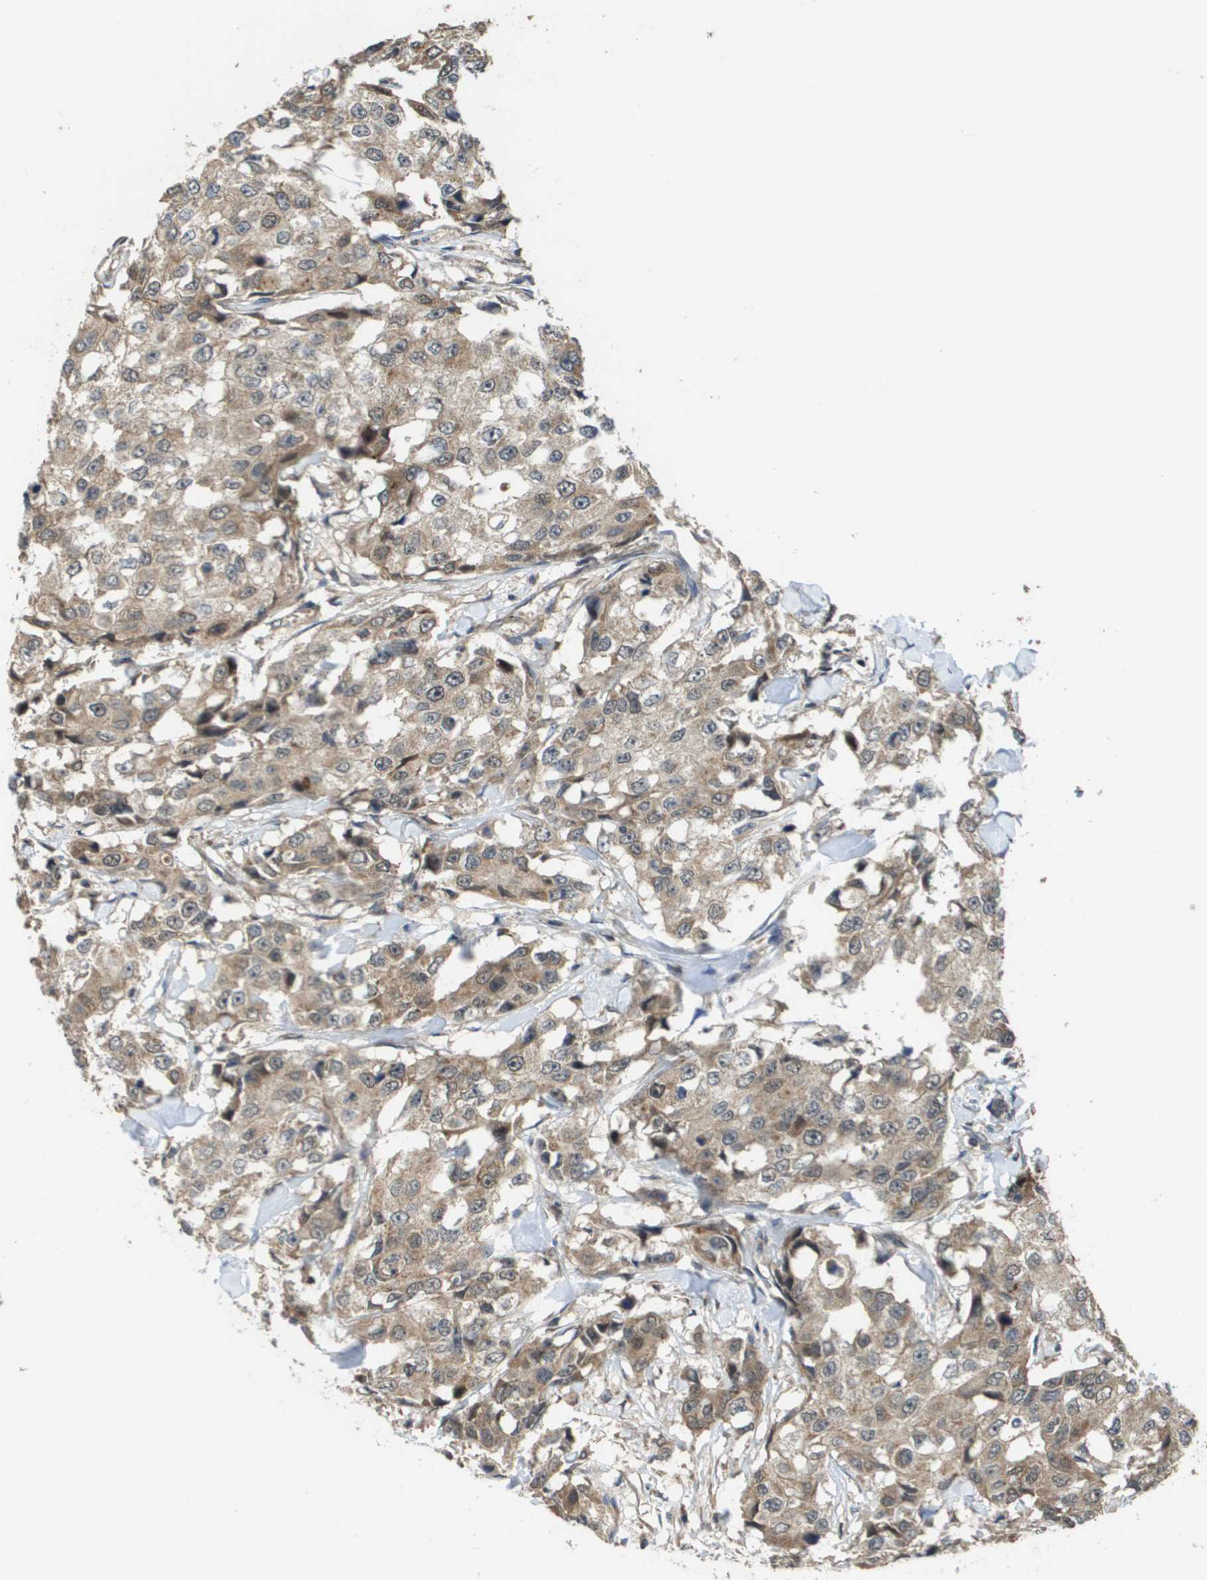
{"staining": {"intensity": "weak", "quantity": ">75%", "location": "cytoplasmic/membranous"}, "tissue": "breast cancer", "cell_type": "Tumor cells", "image_type": "cancer", "snomed": [{"axis": "morphology", "description": "Duct carcinoma"}, {"axis": "topography", "description": "Breast"}], "caption": "IHC (DAB) staining of breast cancer (infiltrating ductal carcinoma) exhibits weak cytoplasmic/membranous protein positivity in about >75% of tumor cells. (IHC, brightfield microscopy, high magnification).", "gene": "RBM38", "patient": {"sex": "female", "age": 27}}